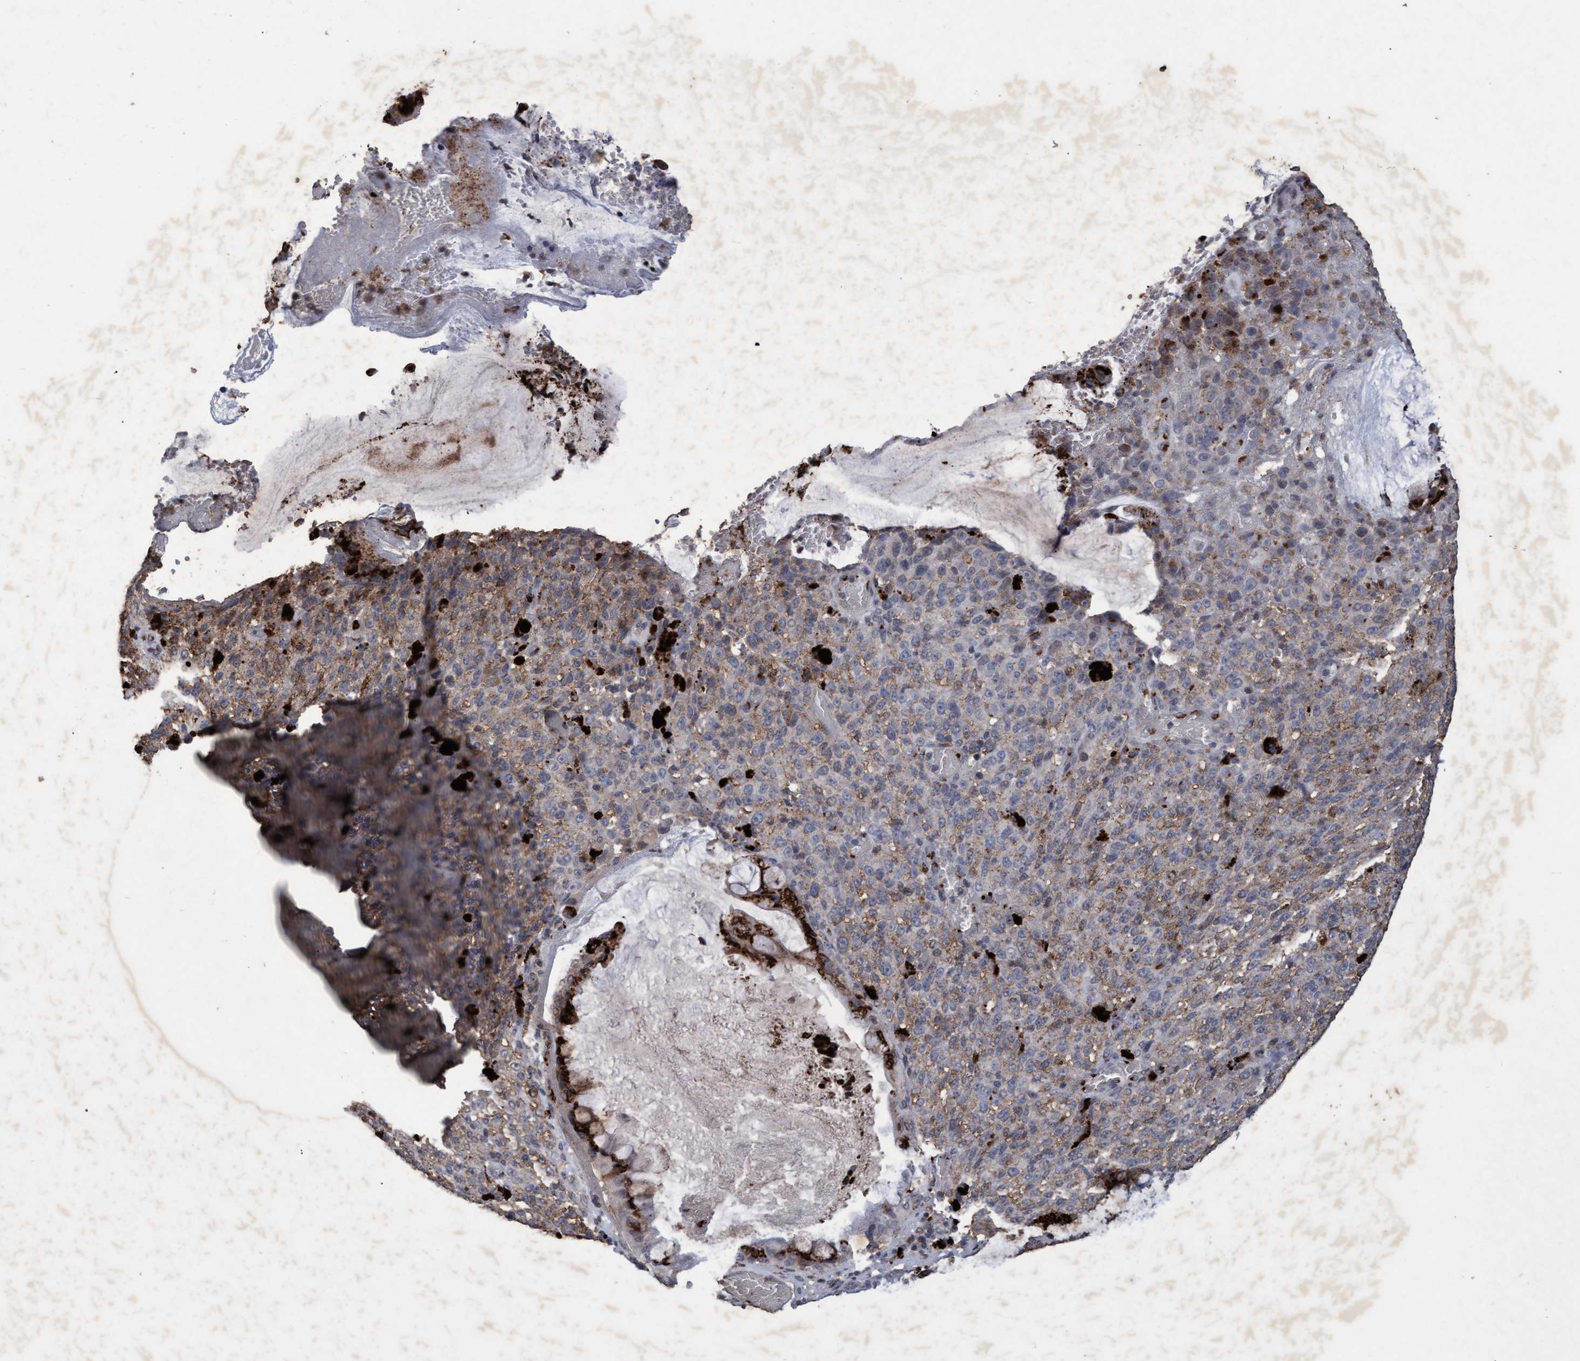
{"staining": {"intensity": "weak", "quantity": "25%-75%", "location": "cytoplasmic/membranous"}, "tissue": "melanoma", "cell_type": "Tumor cells", "image_type": "cancer", "snomed": [{"axis": "morphology", "description": "Malignant melanoma, NOS"}, {"axis": "topography", "description": "Rectum"}], "caption": "Approximately 25%-75% of tumor cells in melanoma reveal weak cytoplasmic/membranous protein positivity as visualized by brown immunohistochemical staining.", "gene": "GALC", "patient": {"sex": "female", "age": 81}}